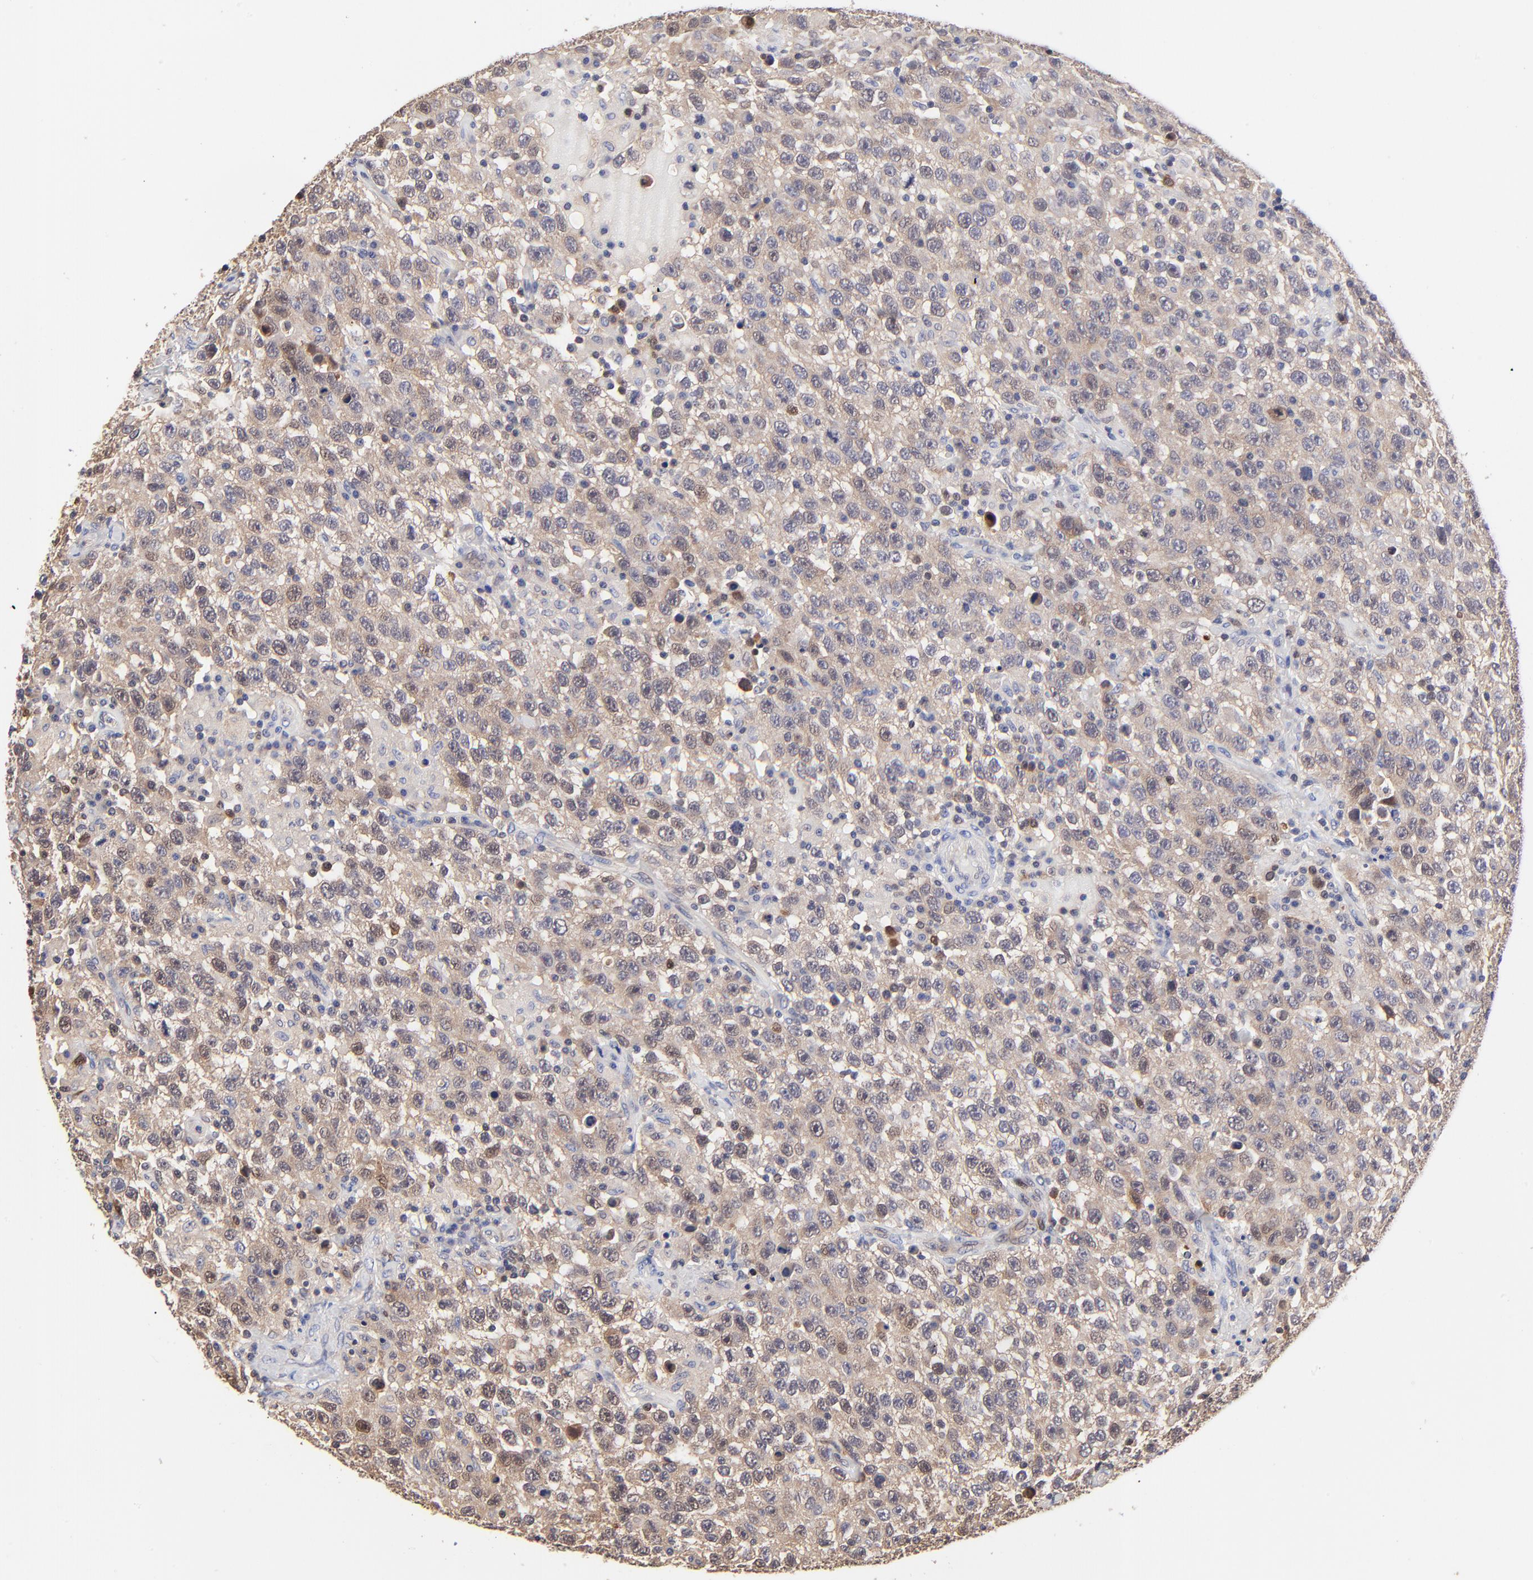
{"staining": {"intensity": "moderate", "quantity": "25%-75%", "location": "cytoplasmic/membranous,nuclear"}, "tissue": "testis cancer", "cell_type": "Tumor cells", "image_type": "cancer", "snomed": [{"axis": "morphology", "description": "Seminoma, NOS"}, {"axis": "topography", "description": "Testis"}], "caption": "Protein analysis of seminoma (testis) tissue shows moderate cytoplasmic/membranous and nuclear positivity in approximately 25%-75% of tumor cells.", "gene": "DCTPP1", "patient": {"sex": "male", "age": 41}}